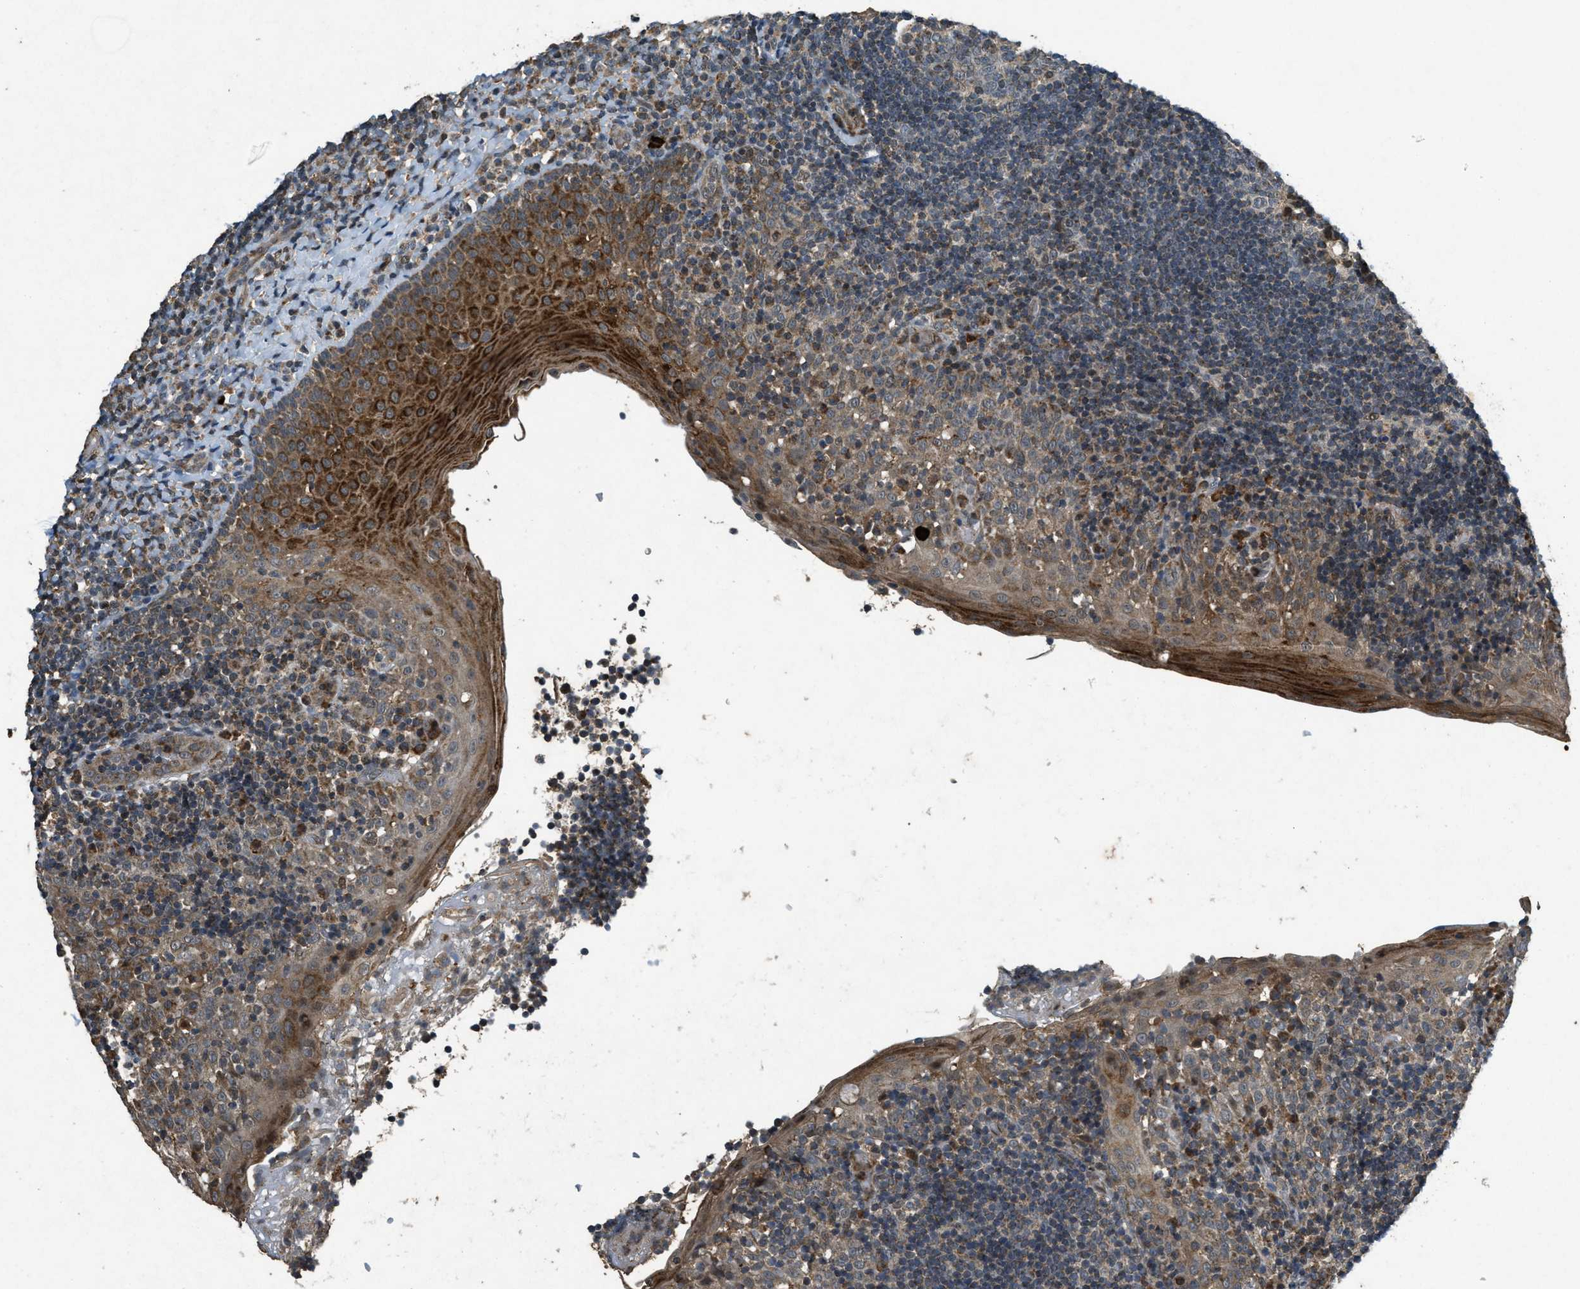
{"staining": {"intensity": "moderate", "quantity": ">75%", "location": "cytoplasmic/membranous"}, "tissue": "tonsil", "cell_type": "Germinal center cells", "image_type": "normal", "snomed": [{"axis": "morphology", "description": "Normal tissue, NOS"}, {"axis": "topography", "description": "Tonsil"}], "caption": "Immunohistochemical staining of unremarkable tonsil reveals >75% levels of moderate cytoplasmic/membranous protein positivity in about >75% of germinal center cells. The staining was performed using DAB, with brown indicating positive protein expression. Nuclei are stained blue with hematoxylin.", "gene": "PPP1R15A", "patient": {"sex": "female", "age": 40}}